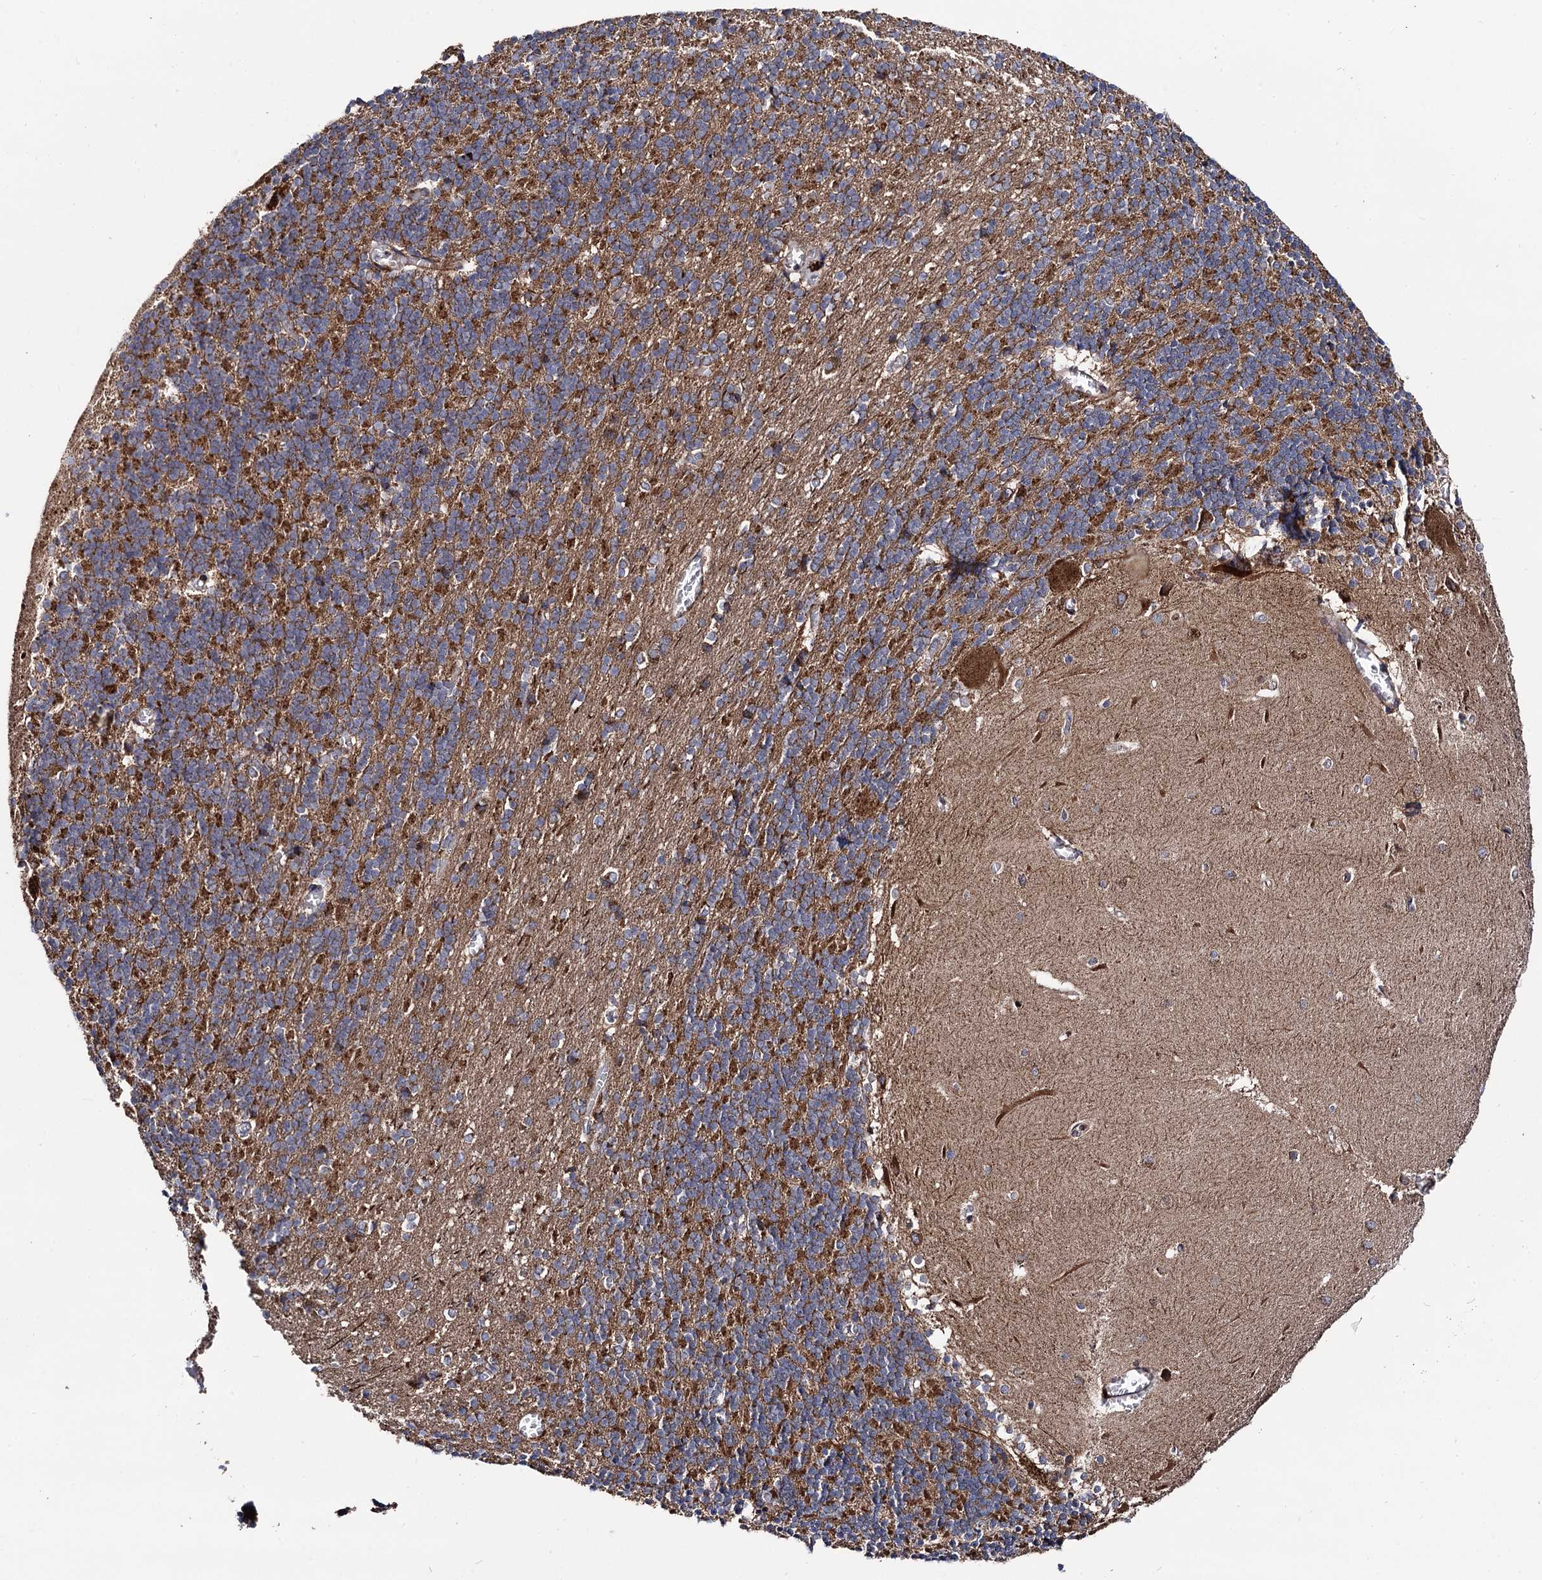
{"staining": {"intensity": "strong", "quantity": "25%-75%", "location": "cytoplasmic/membranous"}, "tissue": "cerebellum", "cell_type": "Cells in granular layer", "image_type": "normal", "snomed": [{"axis": "morphology", "description": "Normal tissue, NOS"}, {"axis": "topography", "description": "Cerebellum"}], "caption": "Protein expression analysis of normal cerebellum exhibits strong cytoplasmic/membranous expression in about 25%-75% of cells in granular layer. (DAB = brown stain, brightfield microscopy at high magnification).", "gene": "IQCH", "patient": {"sex": "male", "age": 37}}